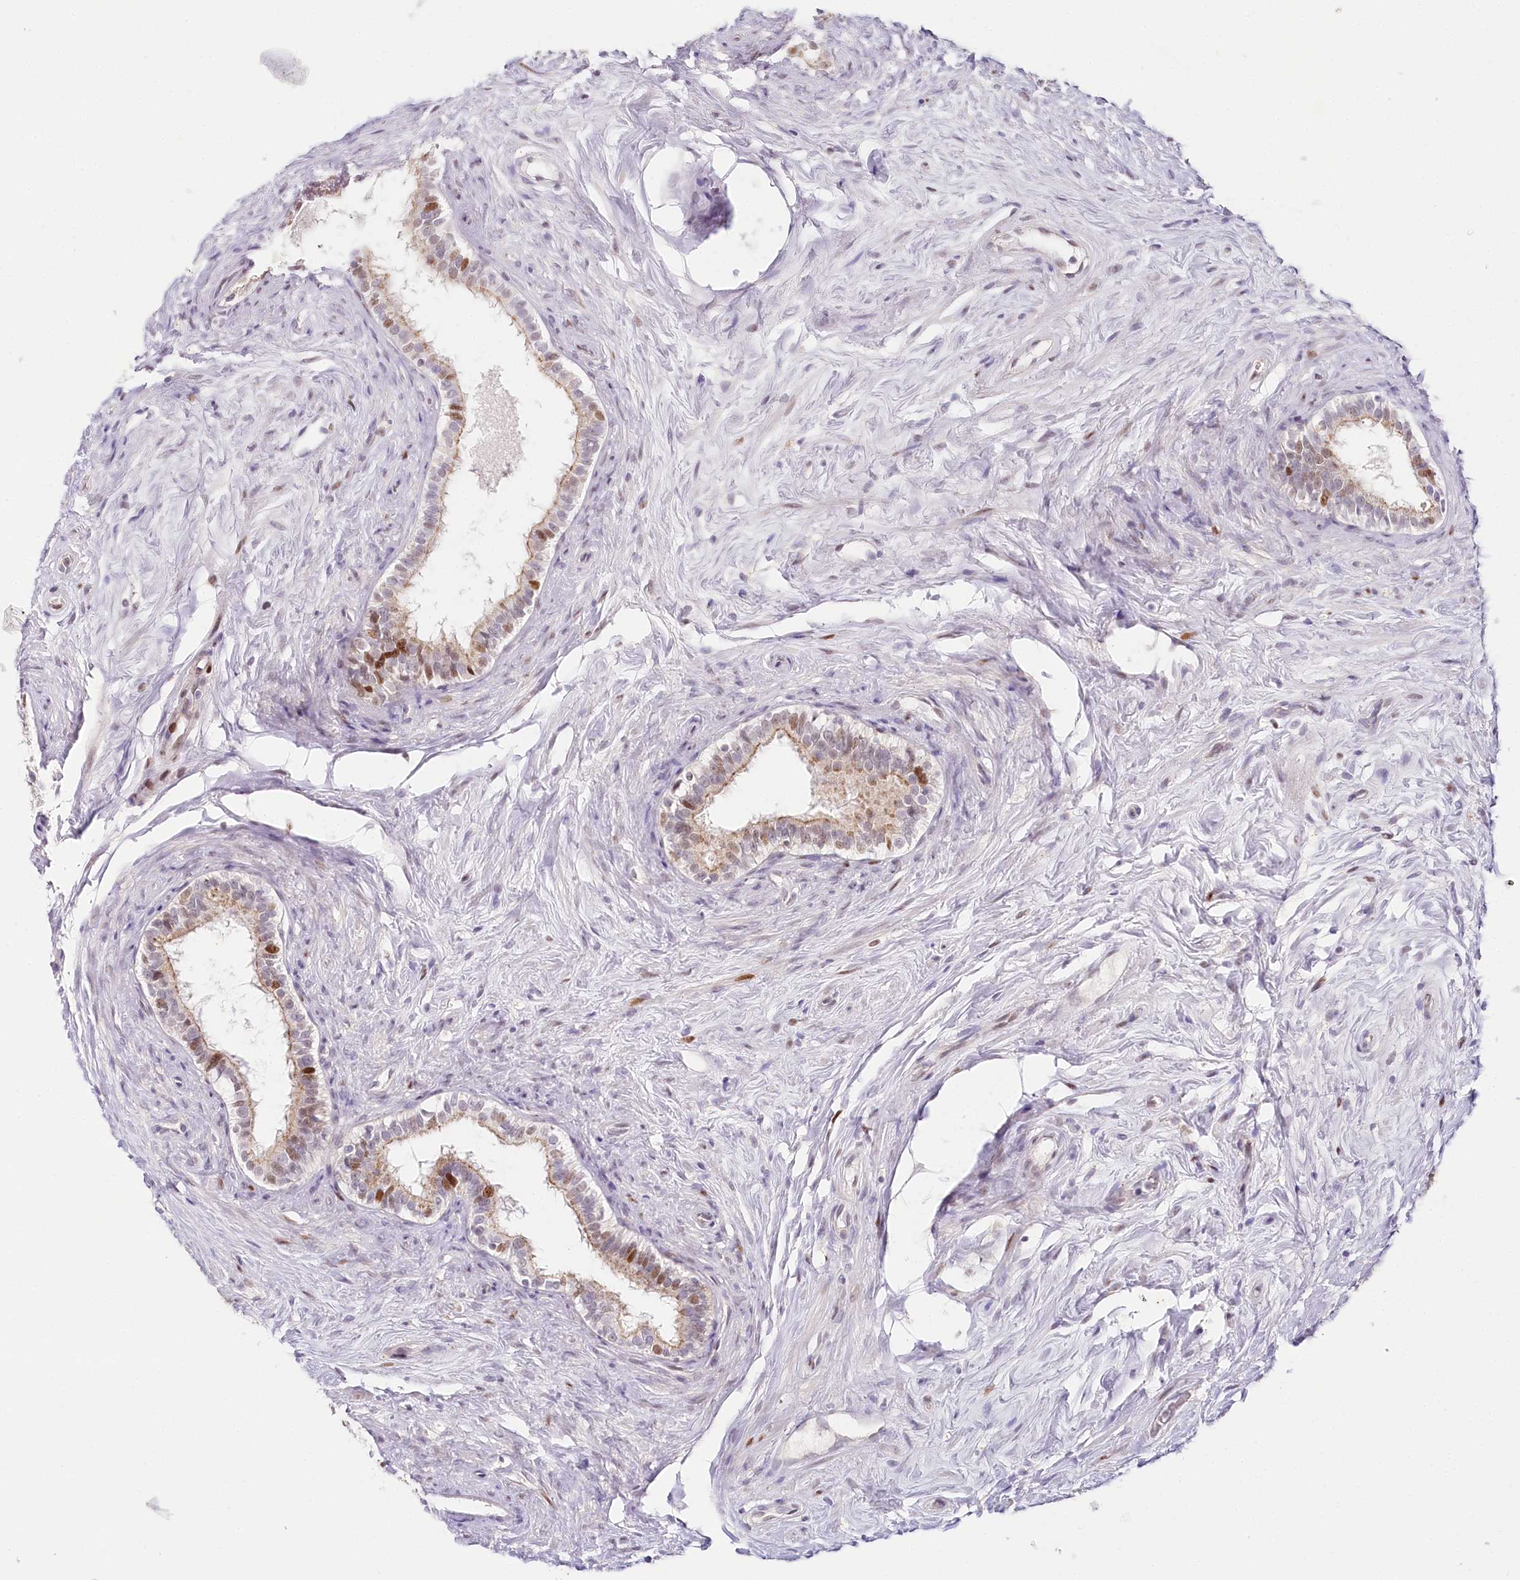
{"staining": {"intensity": "moderate", "quantity": ">75%", "location": "nuclear"}, "tissue": "epididymis", "cell_type": "Glandular cells", "image_type": "normal", "snomed": [{"axis": "morphology", "description": "Normal tissue, NOS"}, {"axis": "topography", "description": "Epididymis"}], "caption": "Immunohistochemical staining of normal human epididymis reveals moderate nuclear protein staining in approximately >75% of glandular cells. The staining was performed using DAB to visualize the protein expression in brown, while the nuclei were stained in blue with hematoxylin (Magnification: 20x).", "gene": "TP53", "patient": {"sex": "male", "age": 84}}